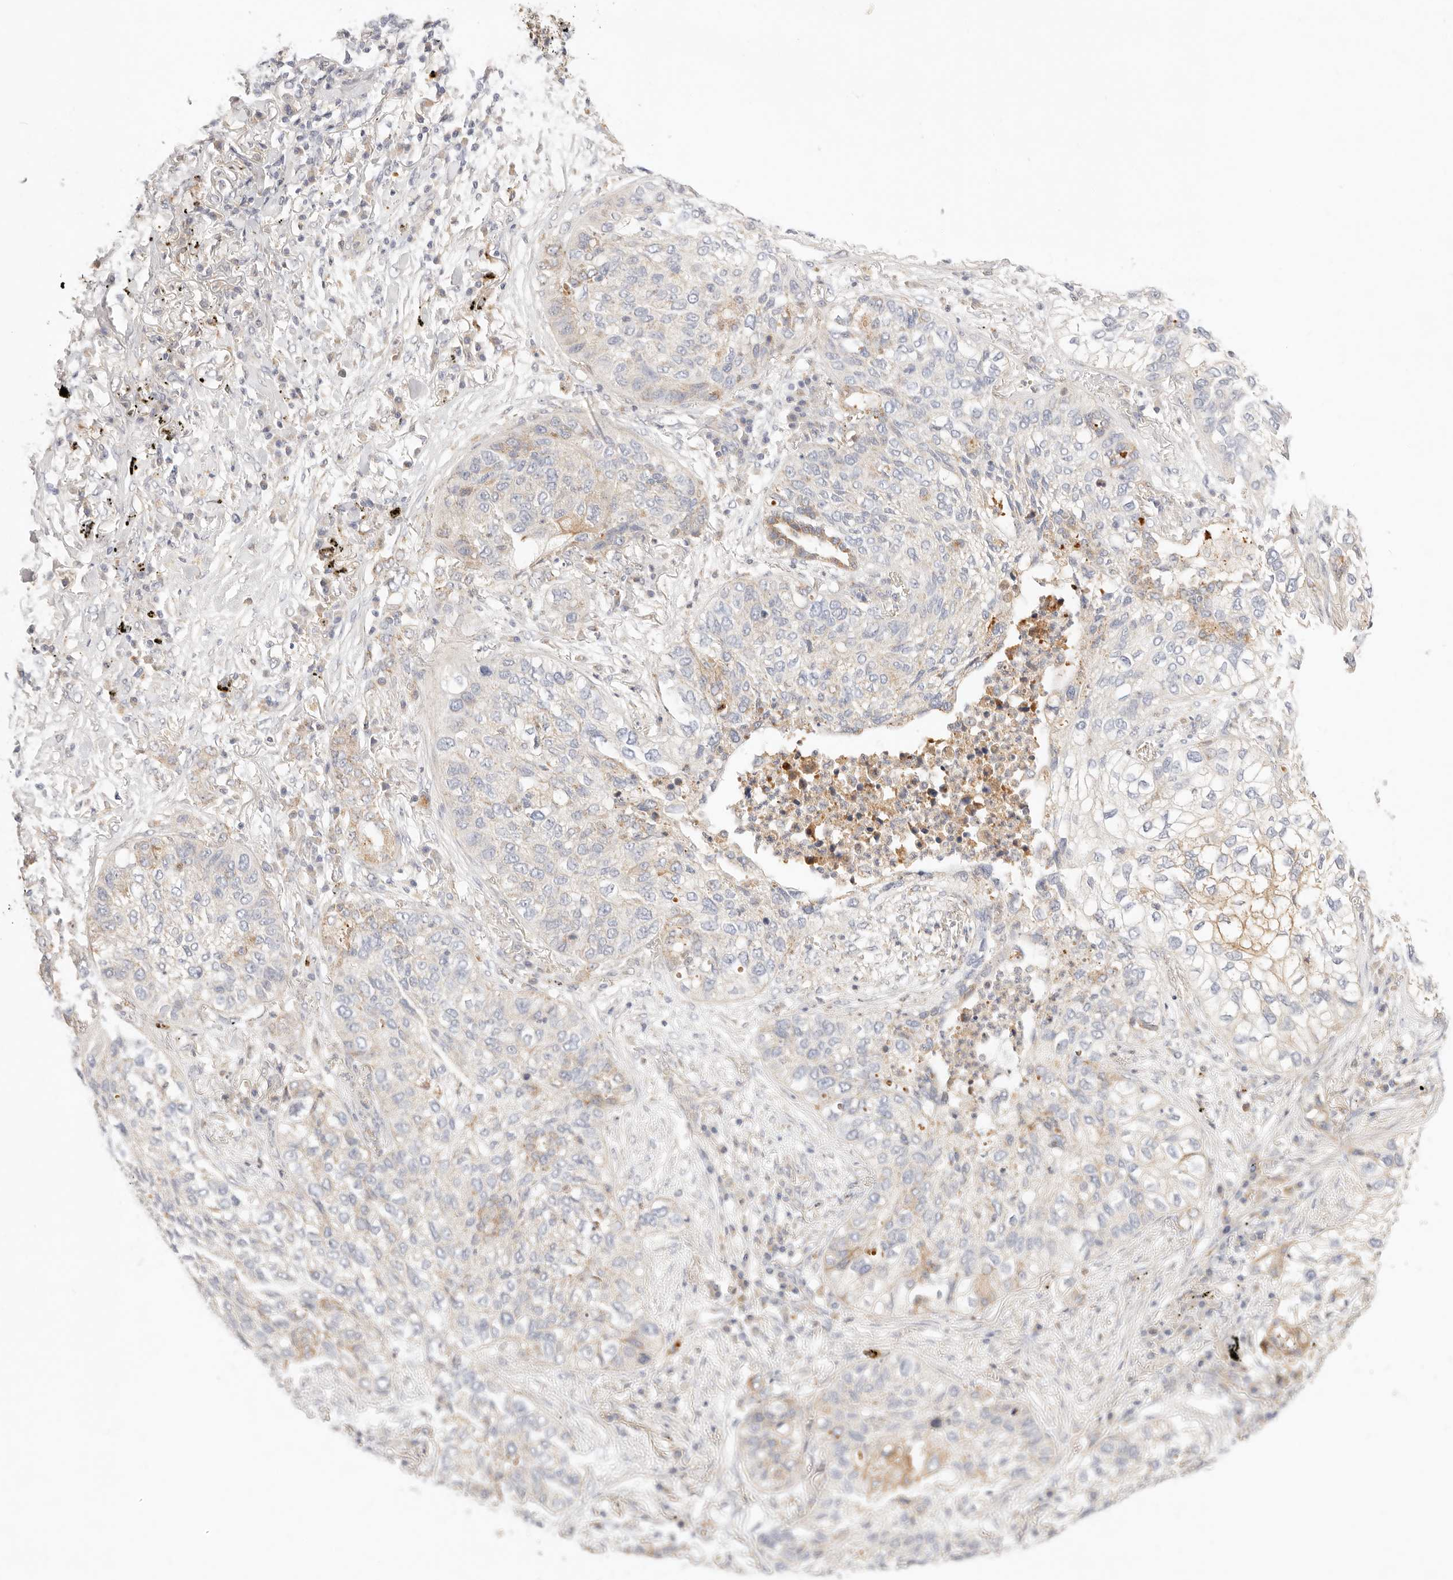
{"staining": {"intensity": "weak", "quantity": "<25%", "location": "cytoplasmic/membranous"}, "tissue": "lung cancer", "cell_type": "Tumor cells", "image_type": "cancer", "snomed": [{"axis": "morphology", "description": "Squamous cell carcinoma, NOS"}, {"axis": "topography", "description": "Lung"}], "caption": "Tumor cells show no significant protein expression in lung cancer.", "gene": "ACOX1", "patient": {"sex": "female", "age": 63}}